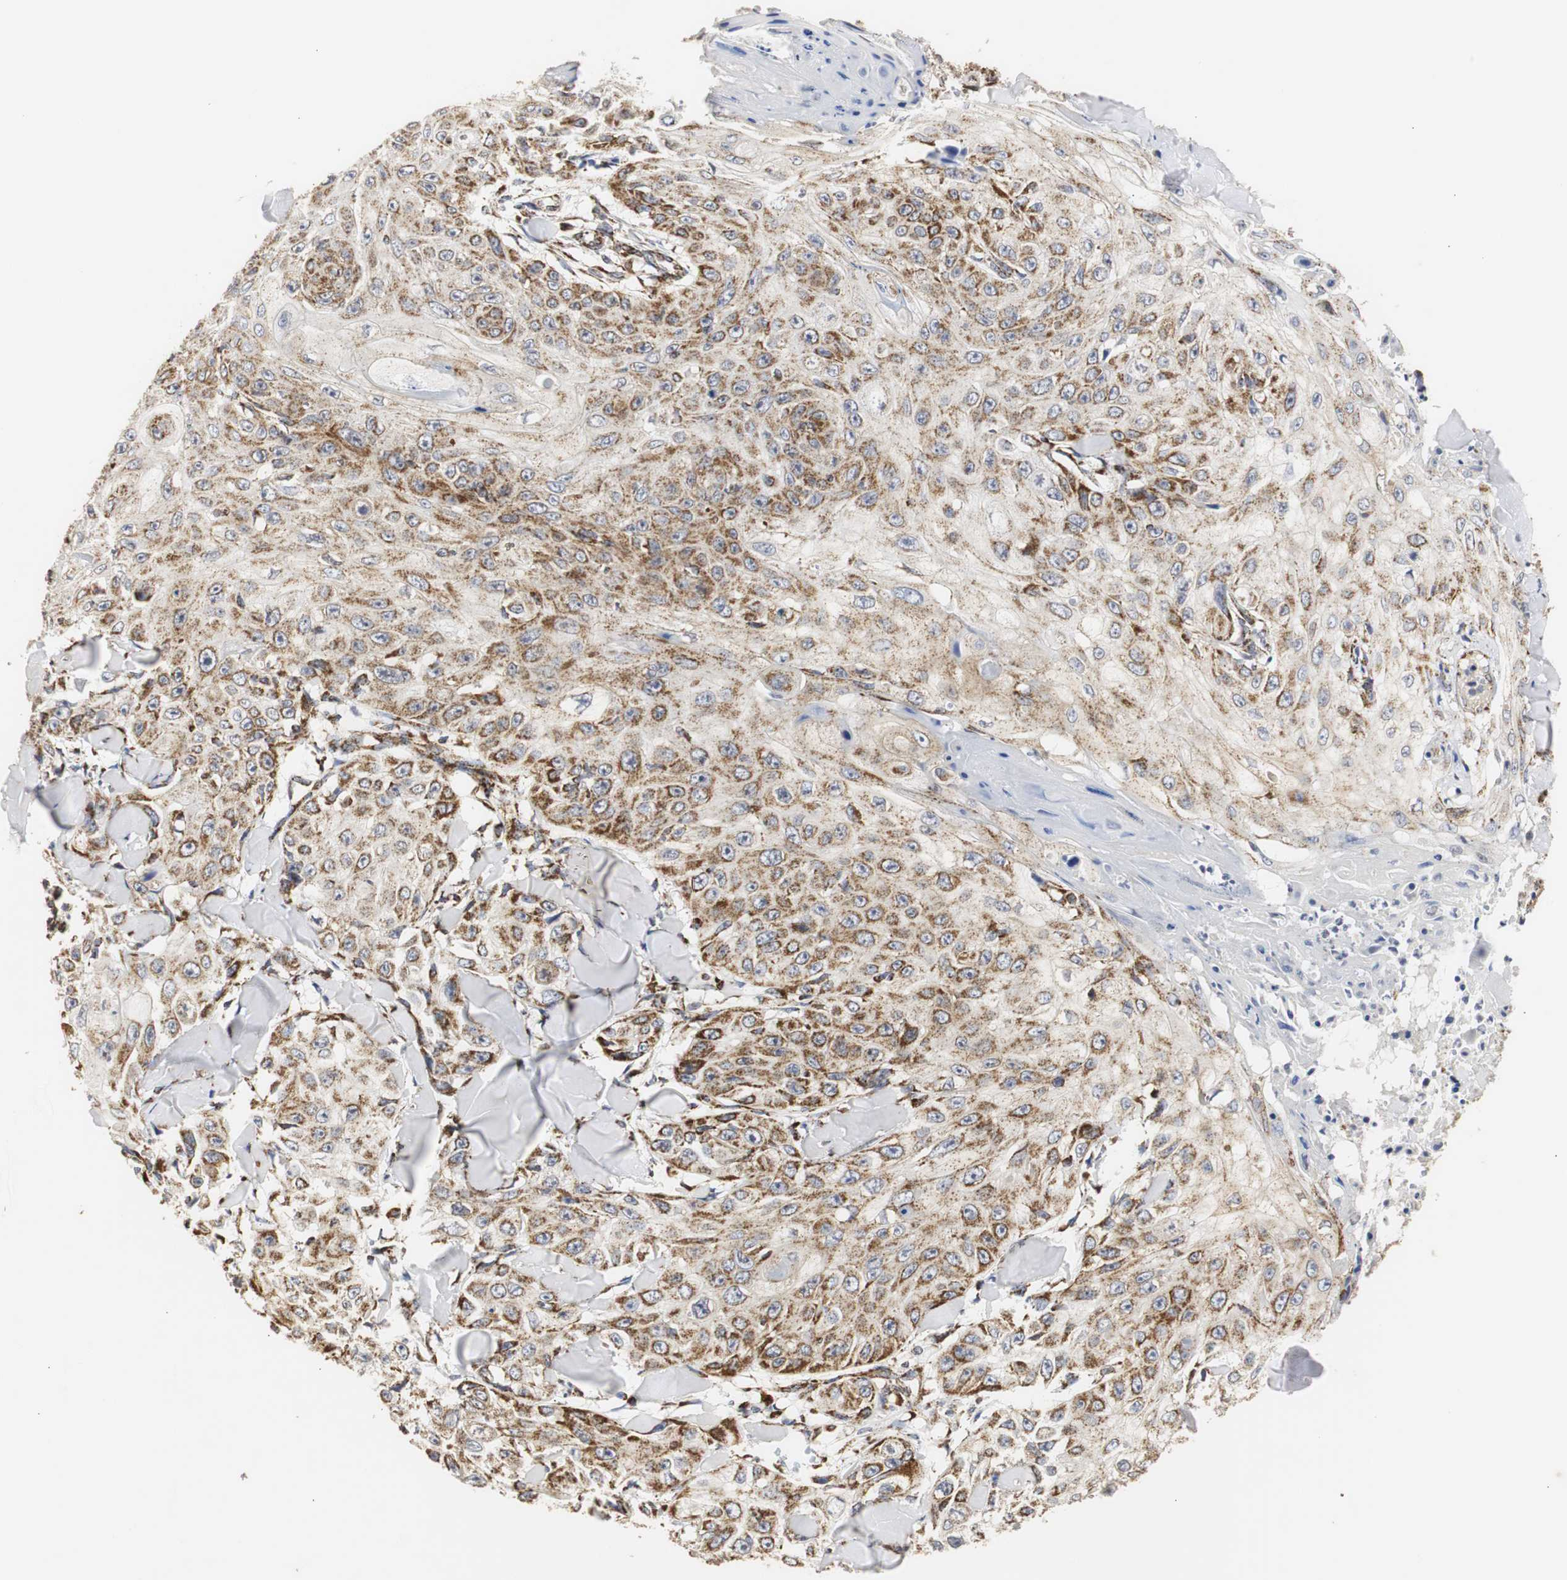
{"staining": {"intensity": "strong", "quantity": ">75%", "location": "cytoplasmic/membranous"}, "tissue": "skin cancer", "cell_type": "Tumor cells", "image_type": "cancer", "snomed": [{"axis": "morphology", "description": "Squamous cell carcinoma, NOS"}, {"axis": "topography", "description": "Skin"}], "caption": "Squamous cell carcinoma (skin) stained with DAB immunohistochemistry (IHC) displays high levels of strong cytoplasmic/membranous expression in approximately >75% of tumor cells. Immunohistochemistry (ihc) stains the protein in brown and the nuclei are stained blue.", "gene": "HSD17B10", "patient": {"sex": "male", "age": 86}}